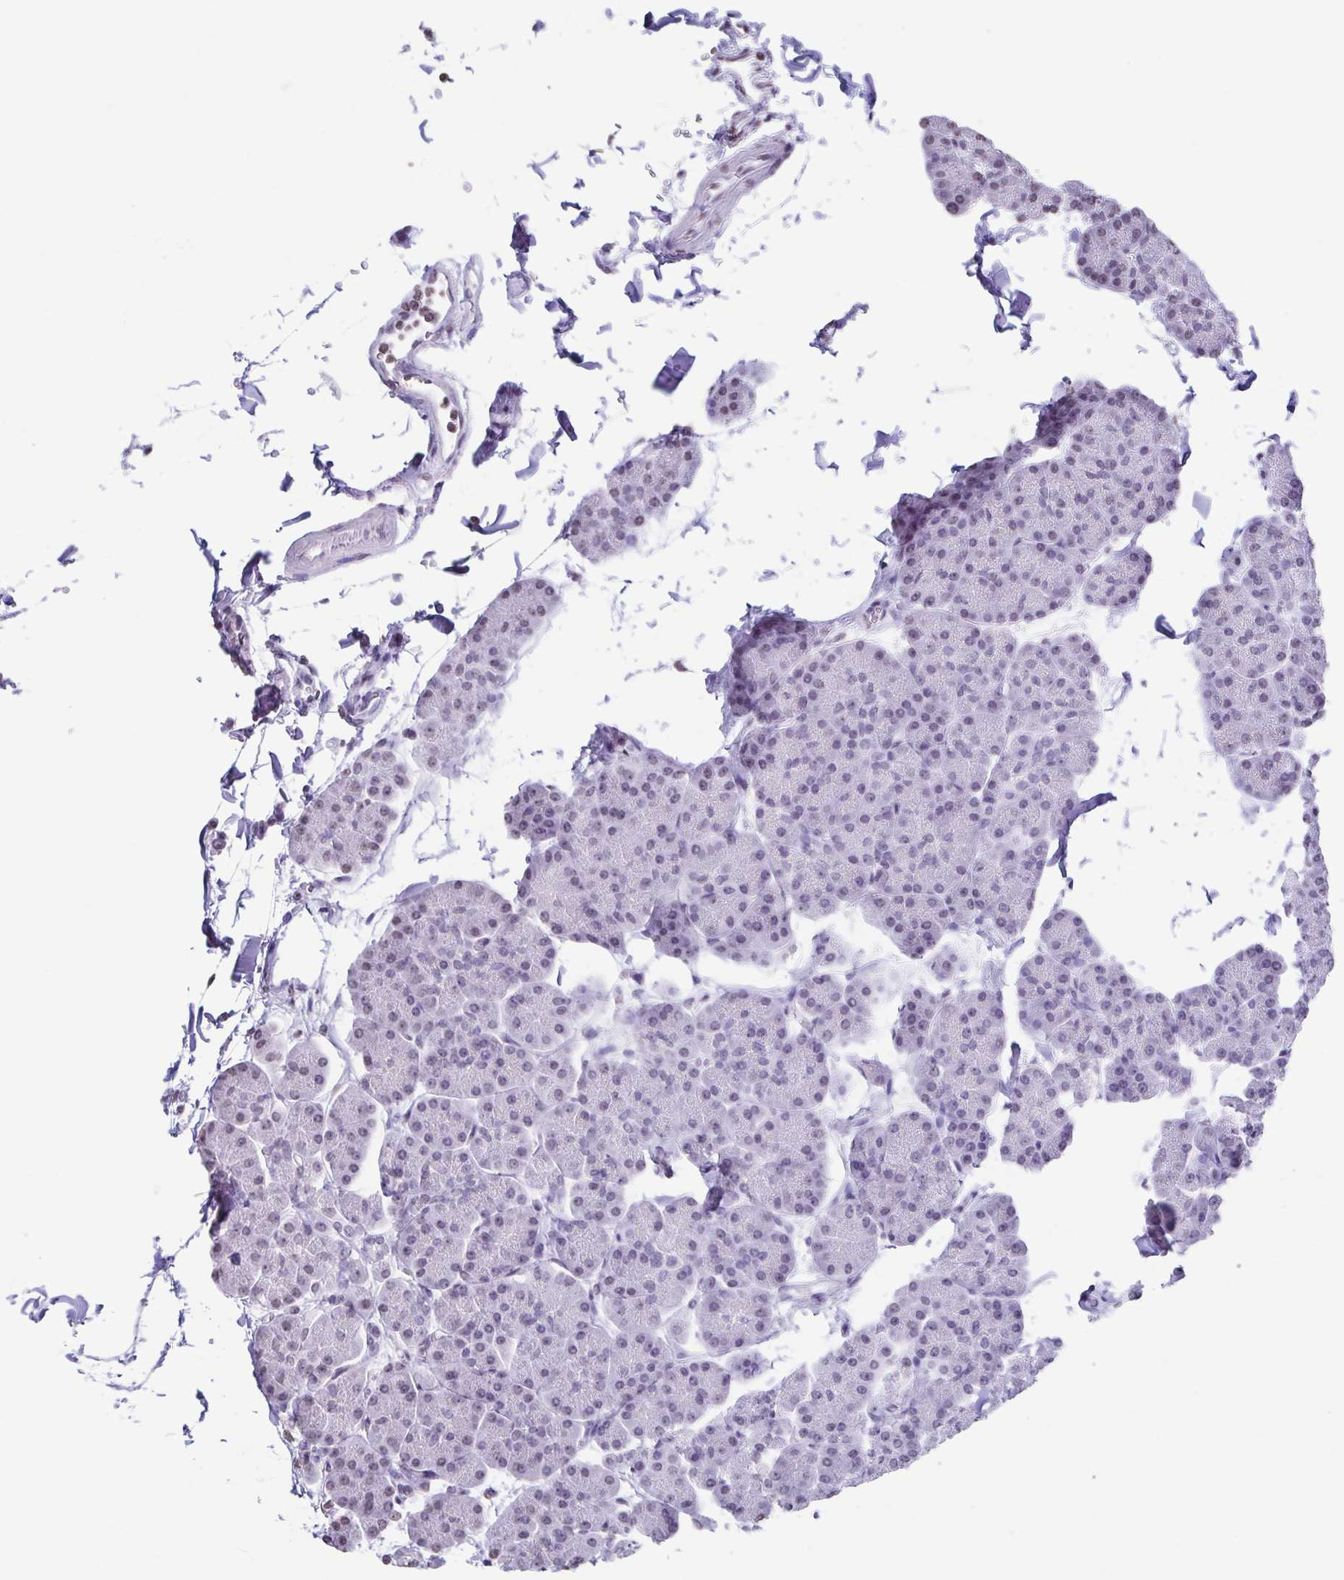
{"staining": {"intensity": "negative", "quantity": "none", "location": "none"}, "tissue": "pancreas", "cell_type": "Exocrine glandular cells", "image_type": "normal", "snomed": [{"axis": "morphology", "description": "Normal tissue, NOS"}, {"axis": "topography", "description": "Pancreas"}, {"axis": "topography", "description": "Peripheral nerve tissue"}], "caption": "Histopathology image shows no protein expression in exocrine glandular cells of benign pancreas. The staining is performed using DAB (3,3'-diaminobenzidine) brown chromogen with nuclei counter-stained in using hematoxylin.", "gene": "VCX2", "patient": {"sex": "male", "age": 54}}